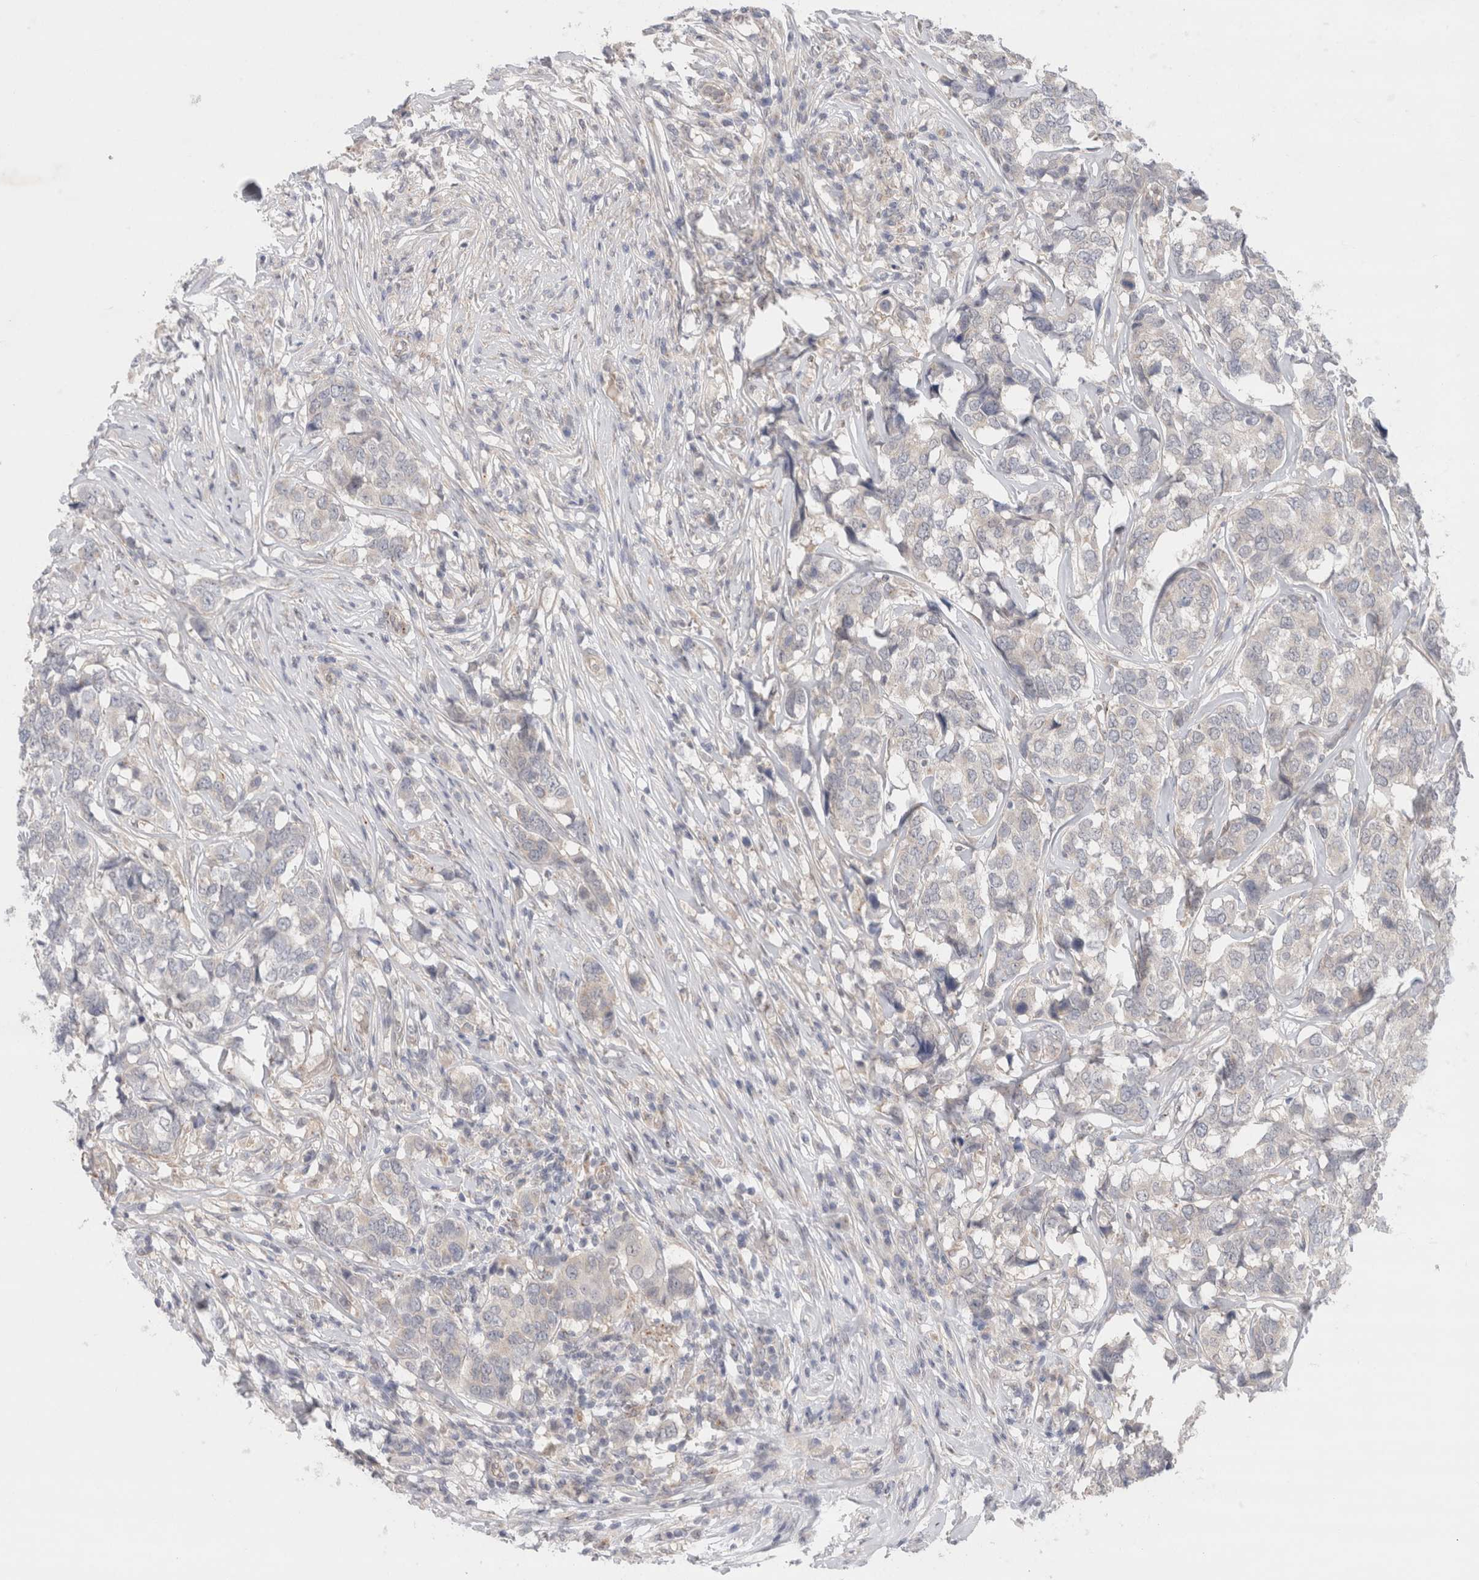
{"staining": {"intensity": "negative", "quantity": "none", "location": "none"}, "tissue": "breast cancer", "cell_type": "Tumor cells", "image_type": "cancer", "snomed": [{"axis": "morphology", "description": "Lobular carcinoma"}, {"axis": "topography", "description": "Breast"}], "caption": "The image exhibits no significant positivity in tumor cells of breast cancer (lobular carcinoma).", "gene": "BICD2", "patient": {"sex": "female", "age": 59}}